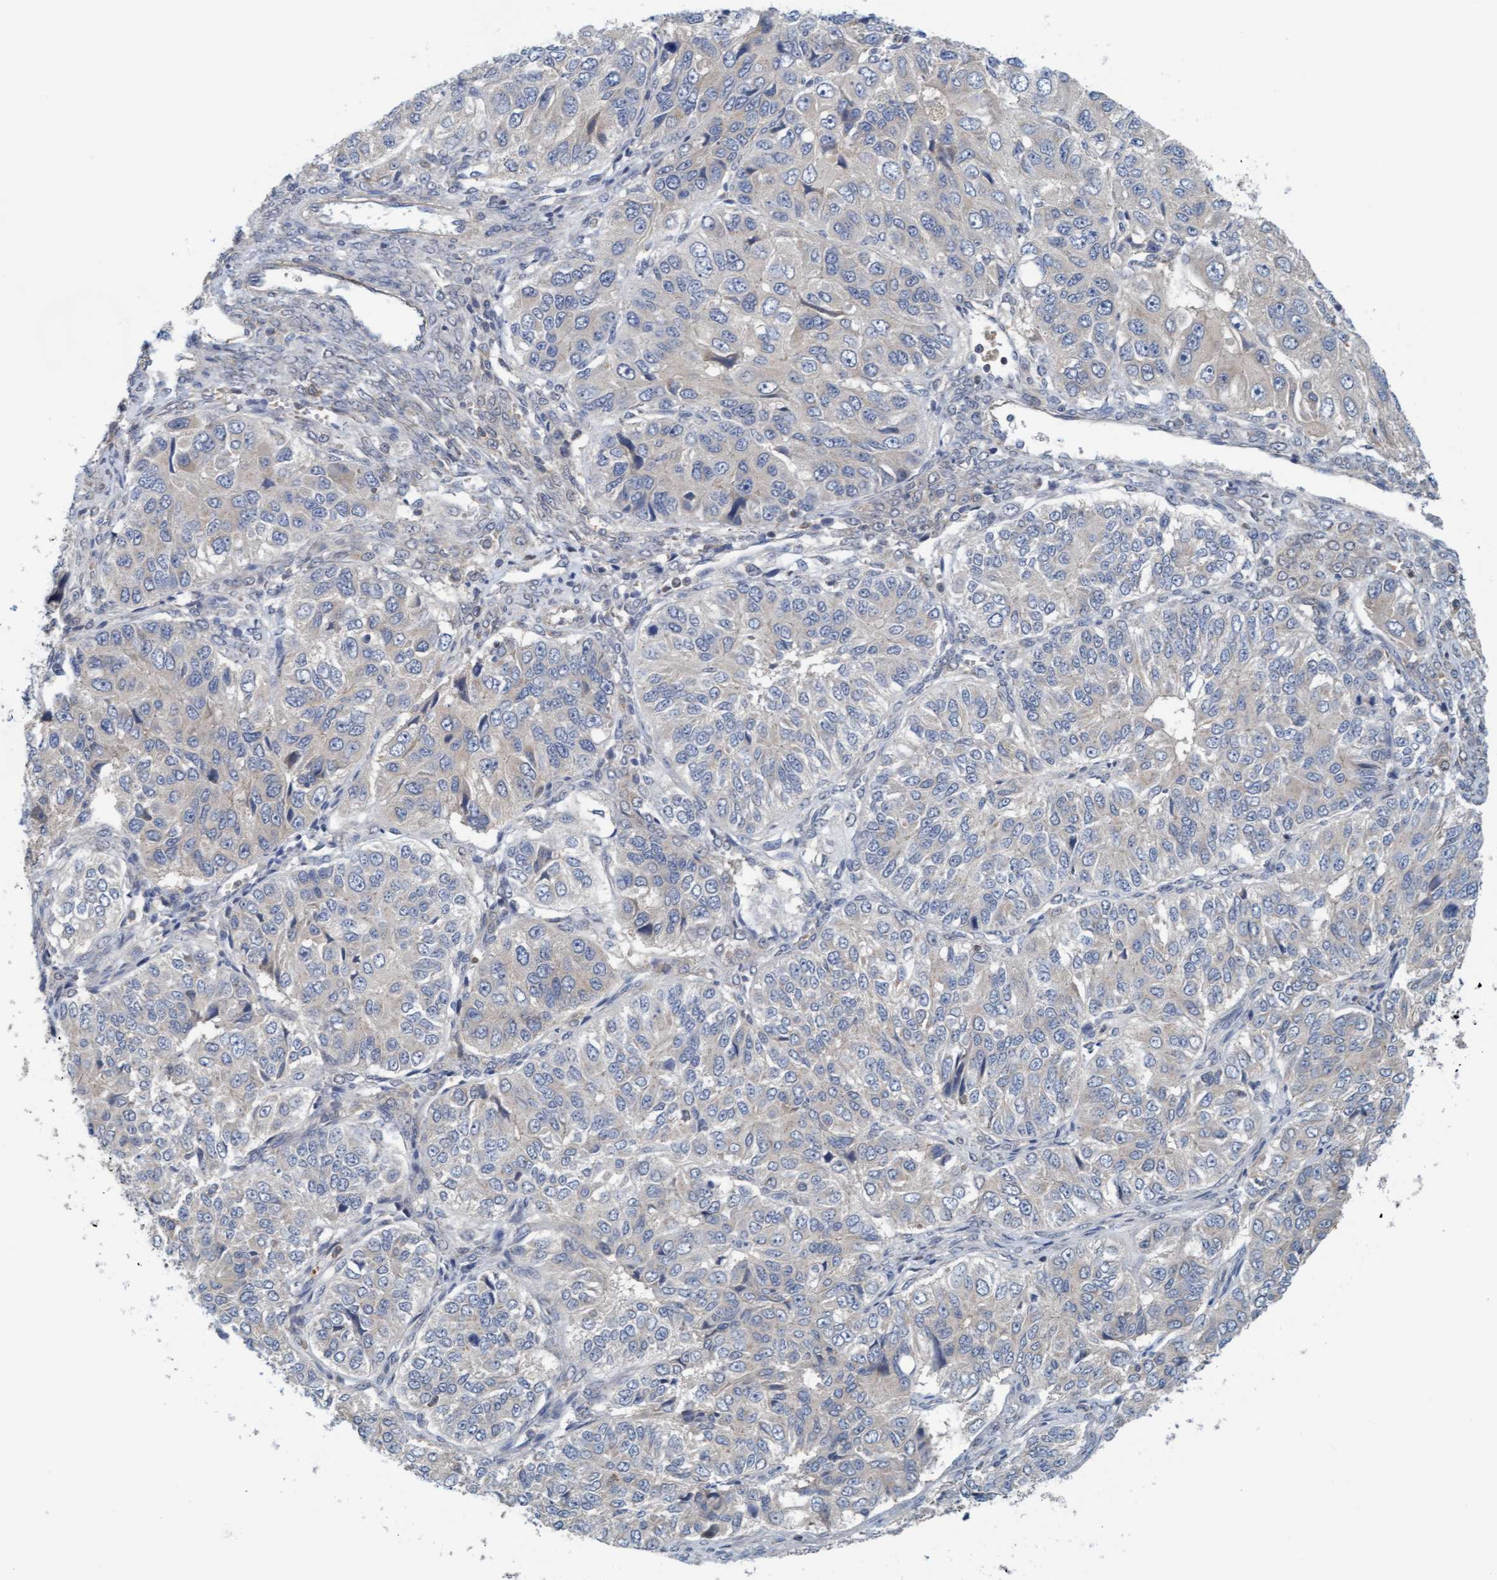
{"staining": {"intensity": "negative", "quantity": "none", "location": "none"}, "tissue": "ovarian cancer", "cell_type": "Tumor cells", "image_type": "cancer", "snomed": [{"axis": "morphology", "description": "Carcinoma, endometroid"}, {"axis": "topography", "description": "Ovary"}], "caption": "Tumor cells are negative for protein expression in human ovarian cancer.", "gene": "UBAP1", "patient": {"sex": "female", "age": 51}}